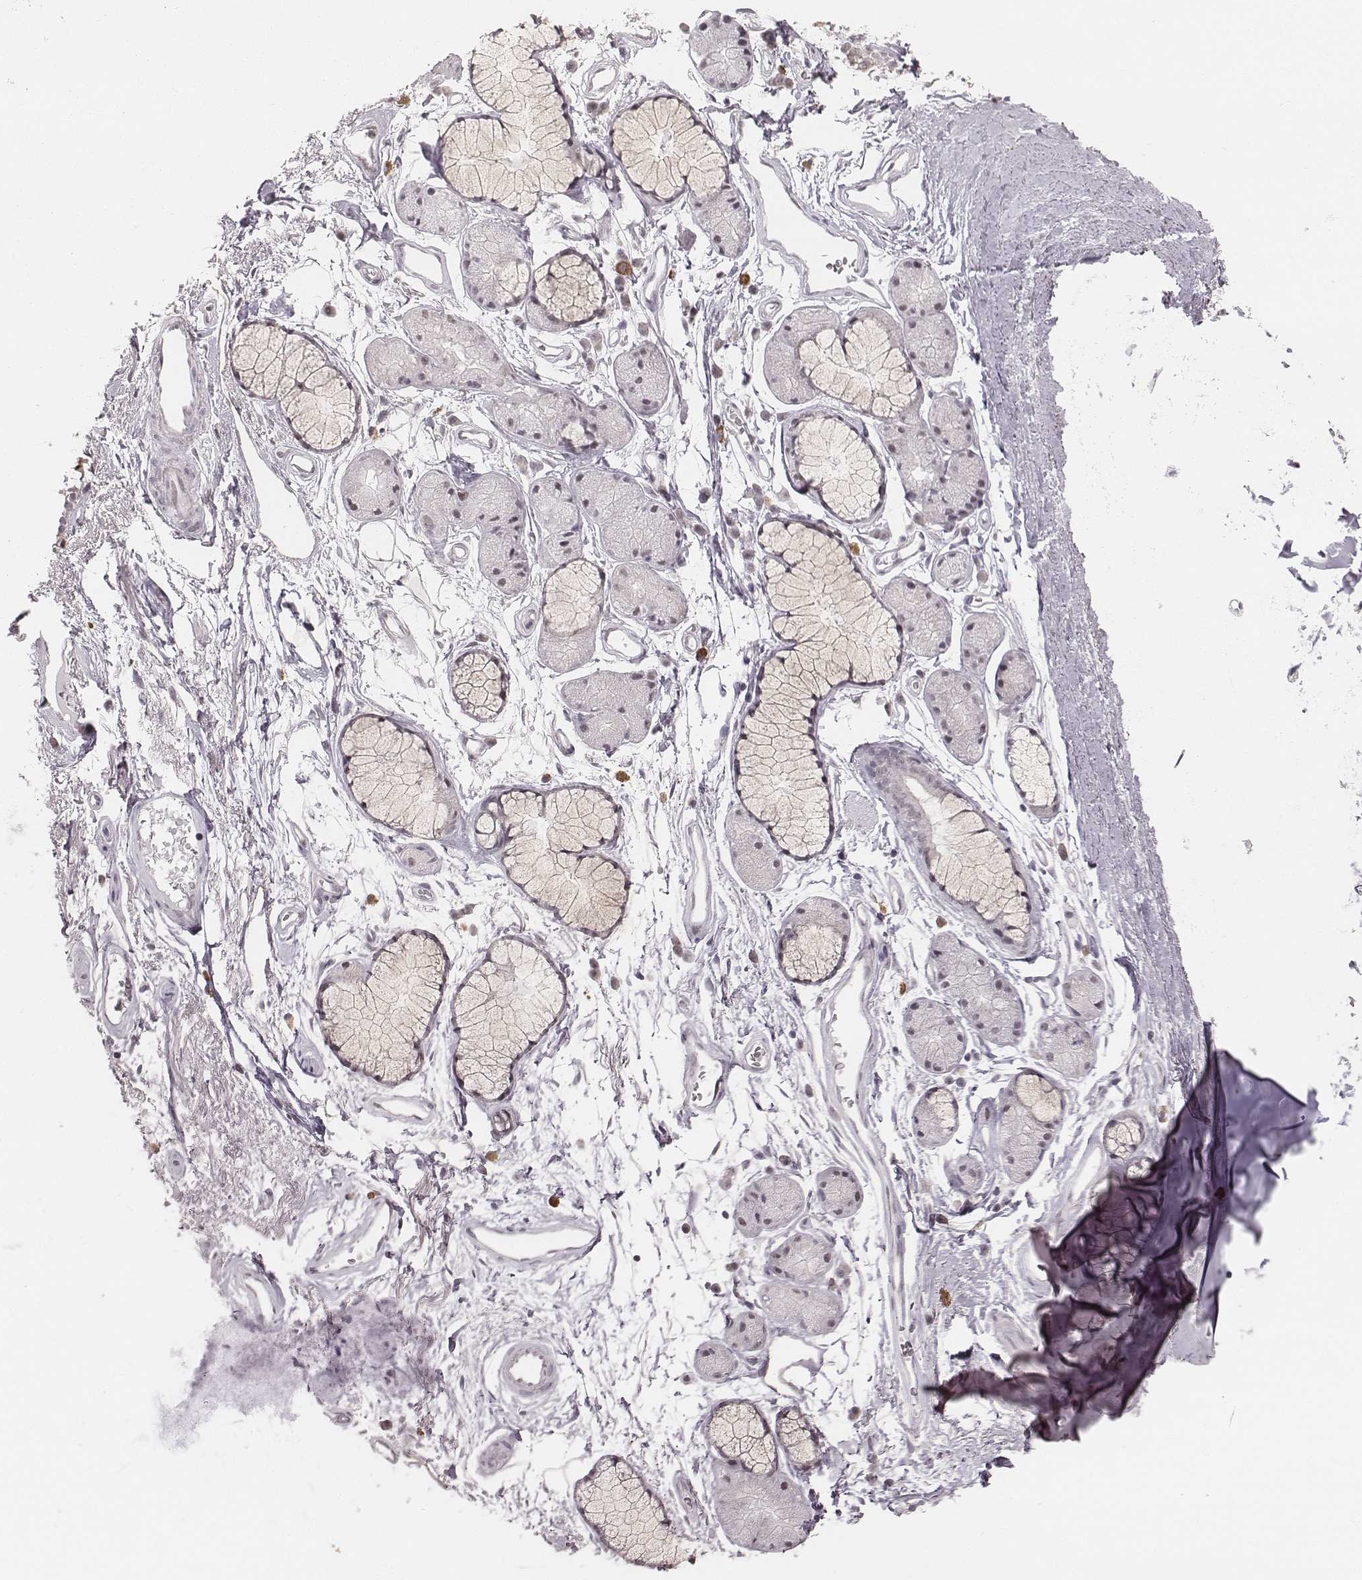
{"staining": {"intensity": "negative", "quantity": "none", "location": "none"}, "tissue": "soft tissue", "cell_type": "Chondrocytes", "image_type": "normal", "snomed": [{"axis": "morphology", "description": "Normal tissue, NOS"}, {"axis": "topography", "description": "Cartilage tissue"}, {"axis": "topography", "description": "Bronchus"}], "caption": "Immunohistochemistry photomicrograph of normal soft tissue: soft tissue stained with DAB (3,3'-diaminobenzidine) exhibits no significant protein expression in chondrocytes. (DAB immunohistochemistry (IHC), high magnification).", "gene": "RPGRIP1", "patient": {"sex": "female", "age": 79}}